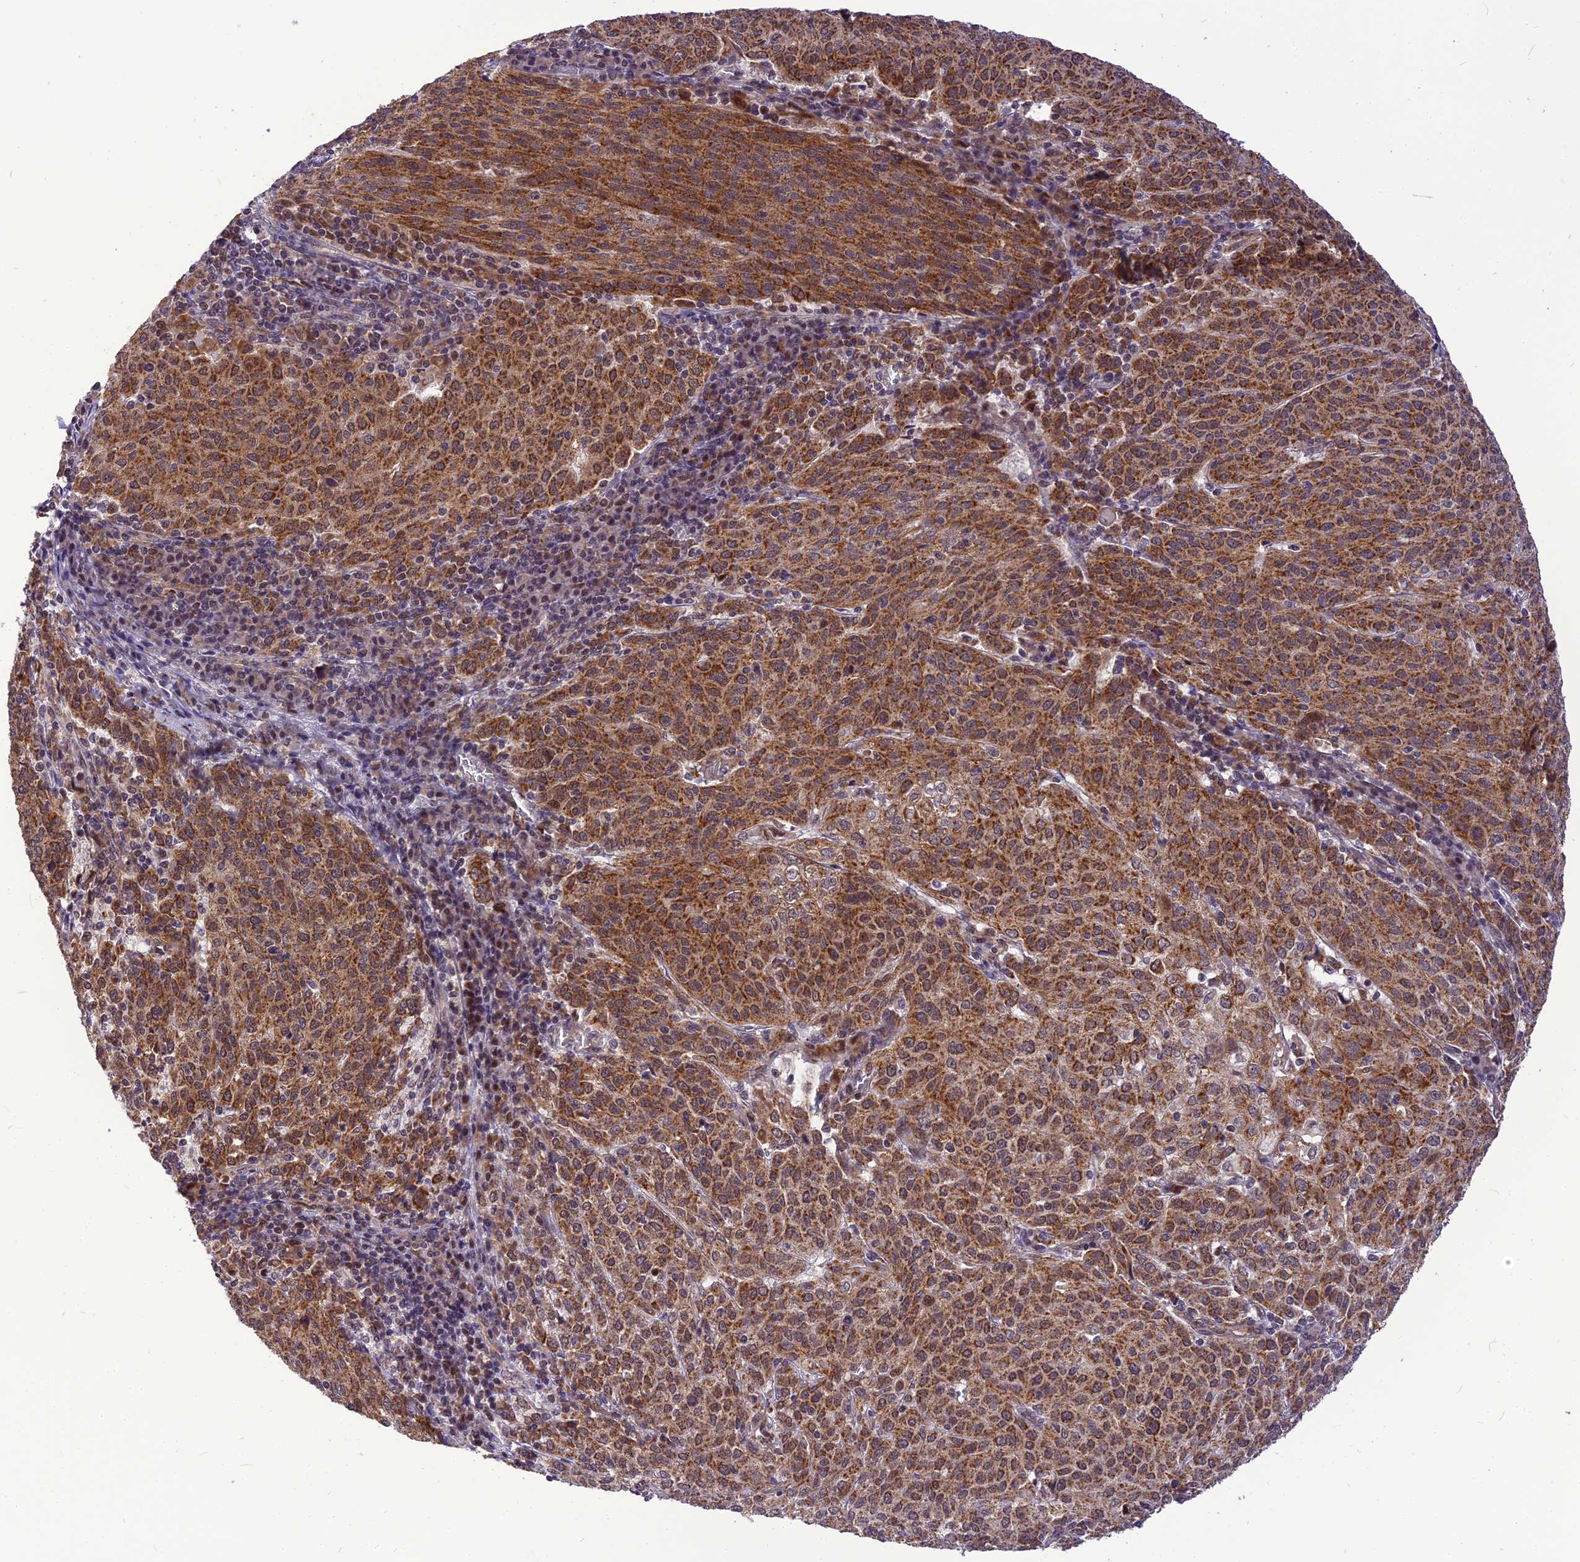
{"staining": {"intensity": "moderate", "quantity": ">75%", "location": "cytoplasmic/membranous"}, "tissue": "cervical cancer", "cell_type": "Tumor cells", "image_type": "cancer", "snomed": [{"axis": "morphology", "description": "Squamous cell carcinoma, NOS"}, {"axis": "topography", "description": "Cervix"}], "caption": "Squamous cell carcinoma (cervical) stained with DAB (3,3'-diaminobenzidine) immunohistochemistry shows medium levels of moderate cytoplasmic/membranous staining in about >75% of tumor cells.", "gene": "CMC1", "patient": {"sex": "female", "age": 46}}